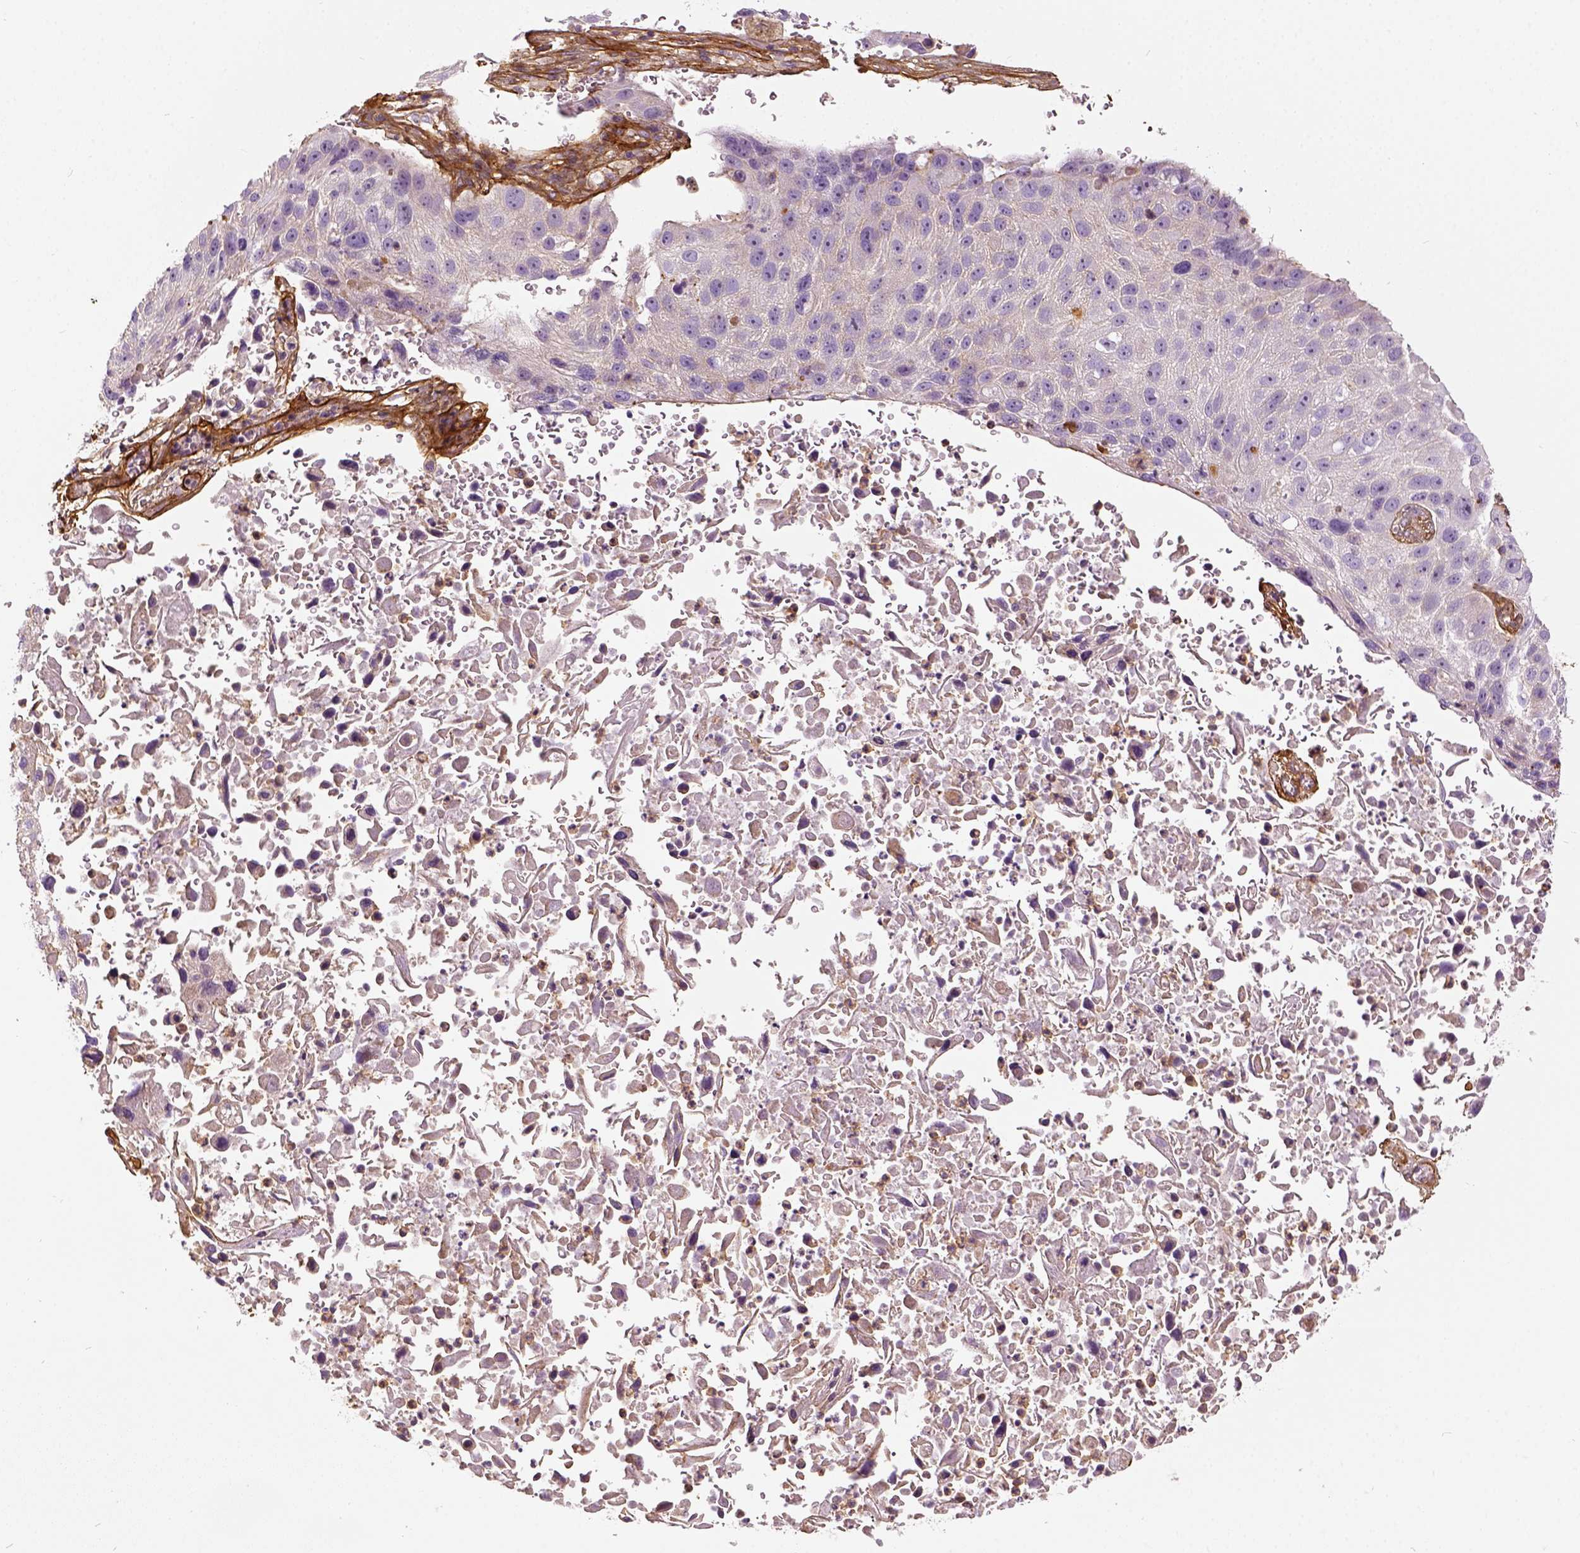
{"staining": {"intensity": "negative", "quantity": "none", "location": "none"}, "tissue": "lung cancer", "cell_type": "Tumor cells", "image_type": "cancer", "snomed": [{"axis": "morphology", "description": "Normal morphology"}, {"axis": "morphology", "description": "Squamous cell carcinoma, NOS"}, {"axis": "topography", "description": "Lymph node"}, {"axis": "topography", "description": "Lung"}], "caption": "The IHC histopathology image has no significant staining in tumor cells of lung squamous cell carcinoma tissue.", "gene": "COL6A2", "patient": {"sex": "male", "age": 67}}